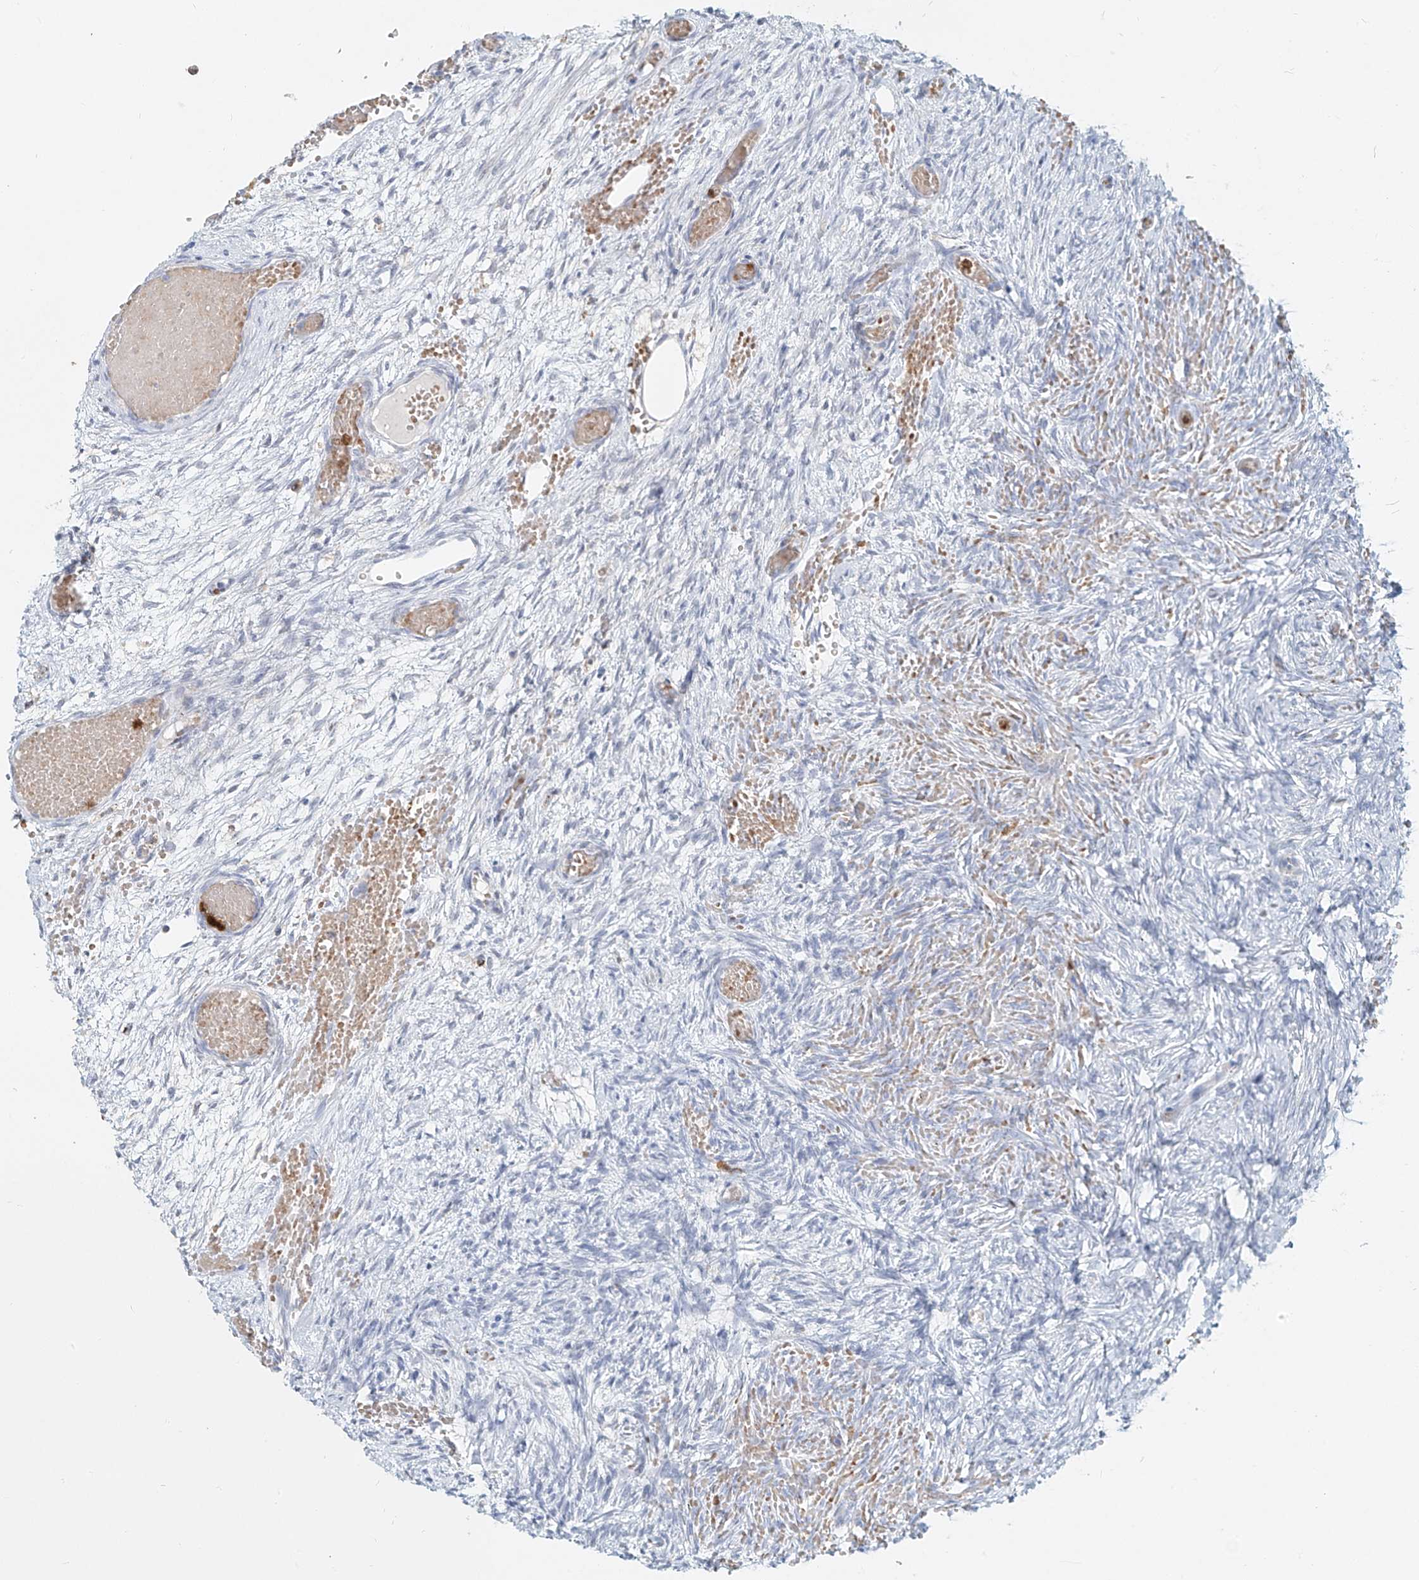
{"staining": {"intensity": "negative", "quantity": "none", "location": "none"}, "tissue": "ovary", "cell_type": "Ovarian stroma cells", "image_type": "normal", "snomed": [{"axis": "morphology", "description": "Adenocarcinoma, NOS"}, {"axis": "topography", "description": "Endometrium"}], "caption": "Human ovary stained for a protein using immunohistochemistry (IHC) demonstrates no expression in ovarian stroma cells.", "gene": "PTPRA", "patient": {"sex": "female", "age": 32}}